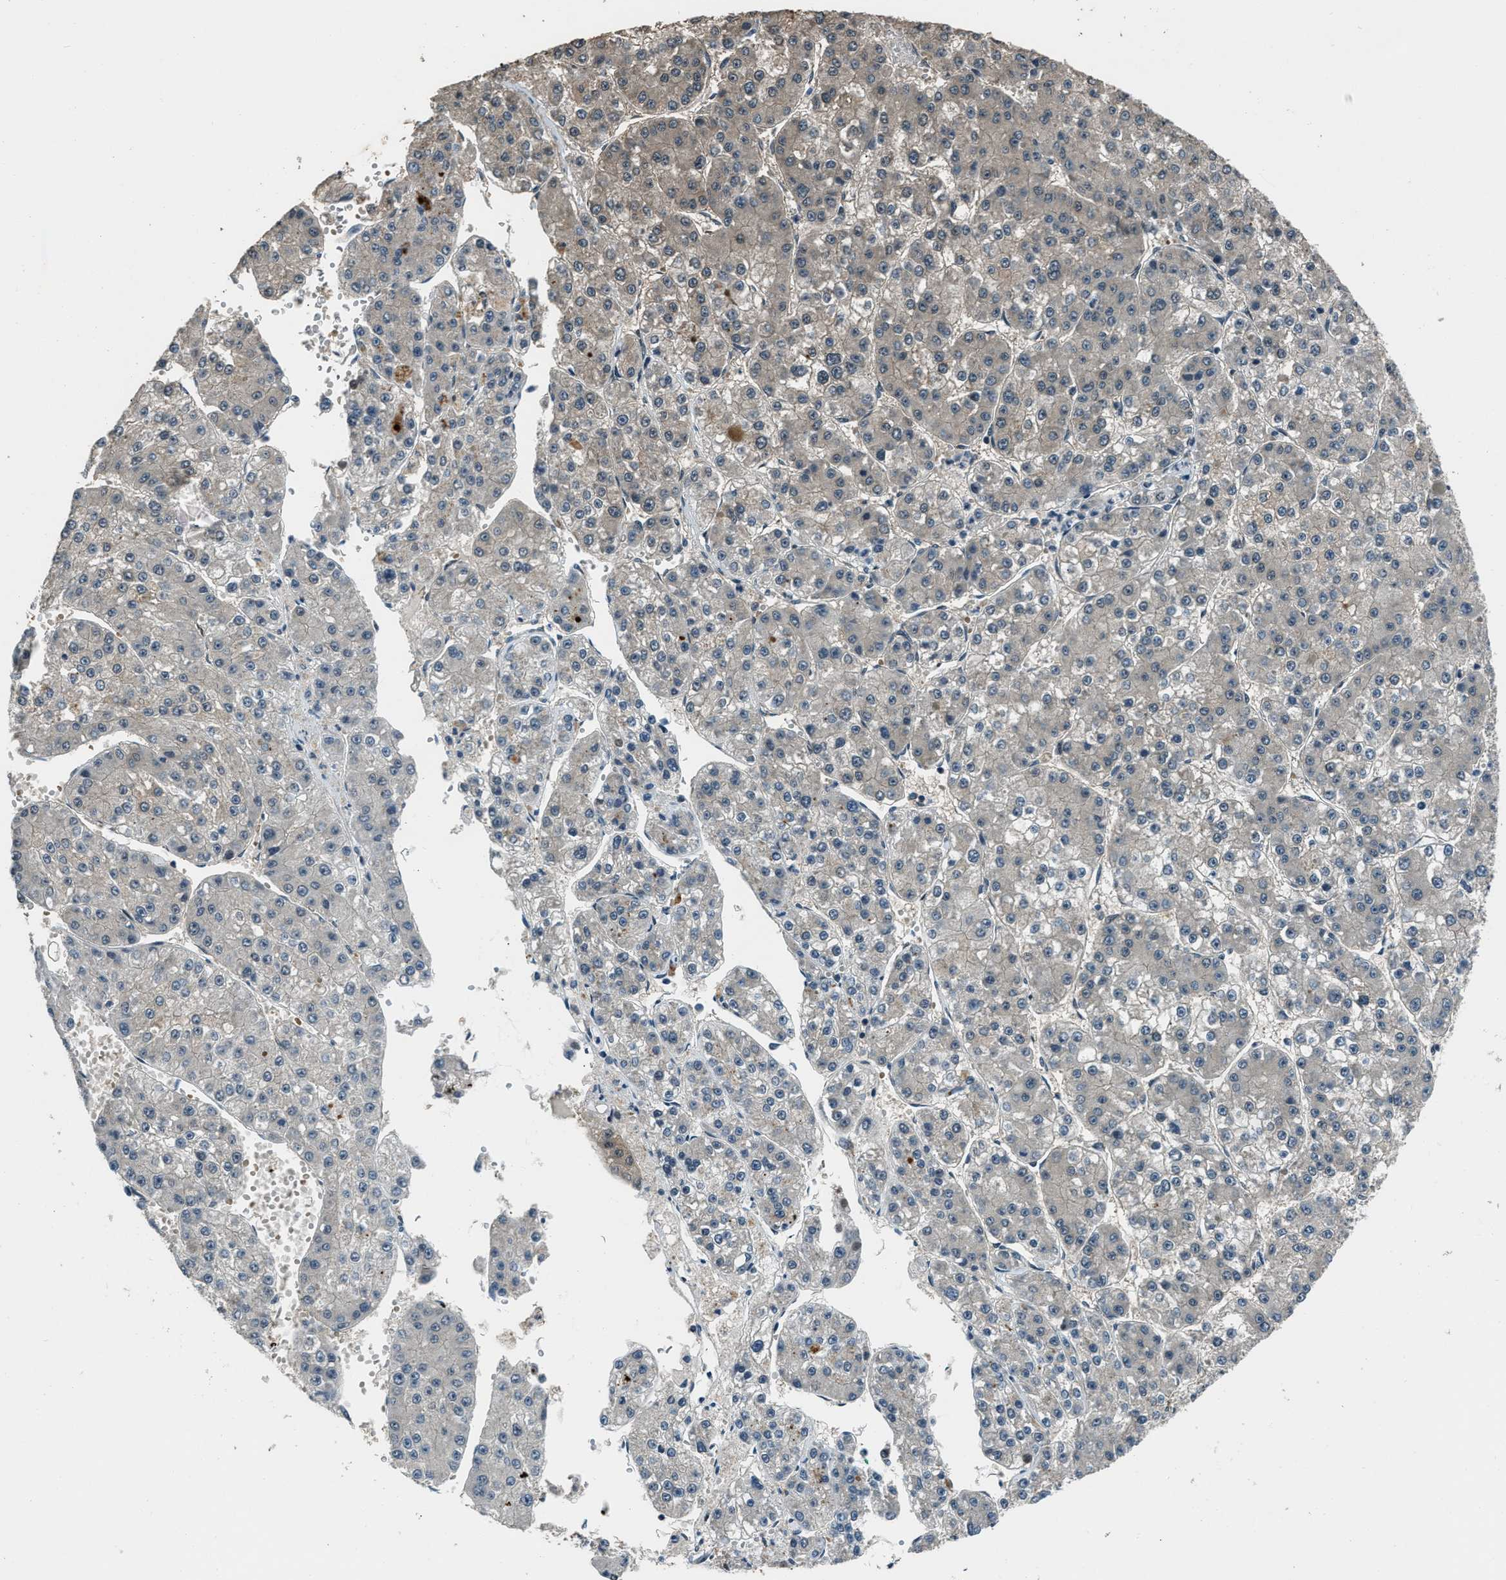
{"staining": {"intensity": "weak", "quantity": "<25%", "location": "cytoplasmic/membranous"}, "tissue": "liver cancer", "cell_type": "Tumor cells", "image_type": "cancer", "snomed": [{"axis": "morphology", "description": "Carcinoma, Hepatocellular, NOS"}, {"axis": "topography", "description": "Liver"}], "caption": "A photomicrograph of liver cancer stained for a protein shows no brown staining in tumor cells. Brightfield microscopy of immunohistochemistry stained with DAB (brown) and hematoxylin (blue), captured at high magnification.", "gene": "NUDCD3", "patient": {"sex": "female", "age": 73}}